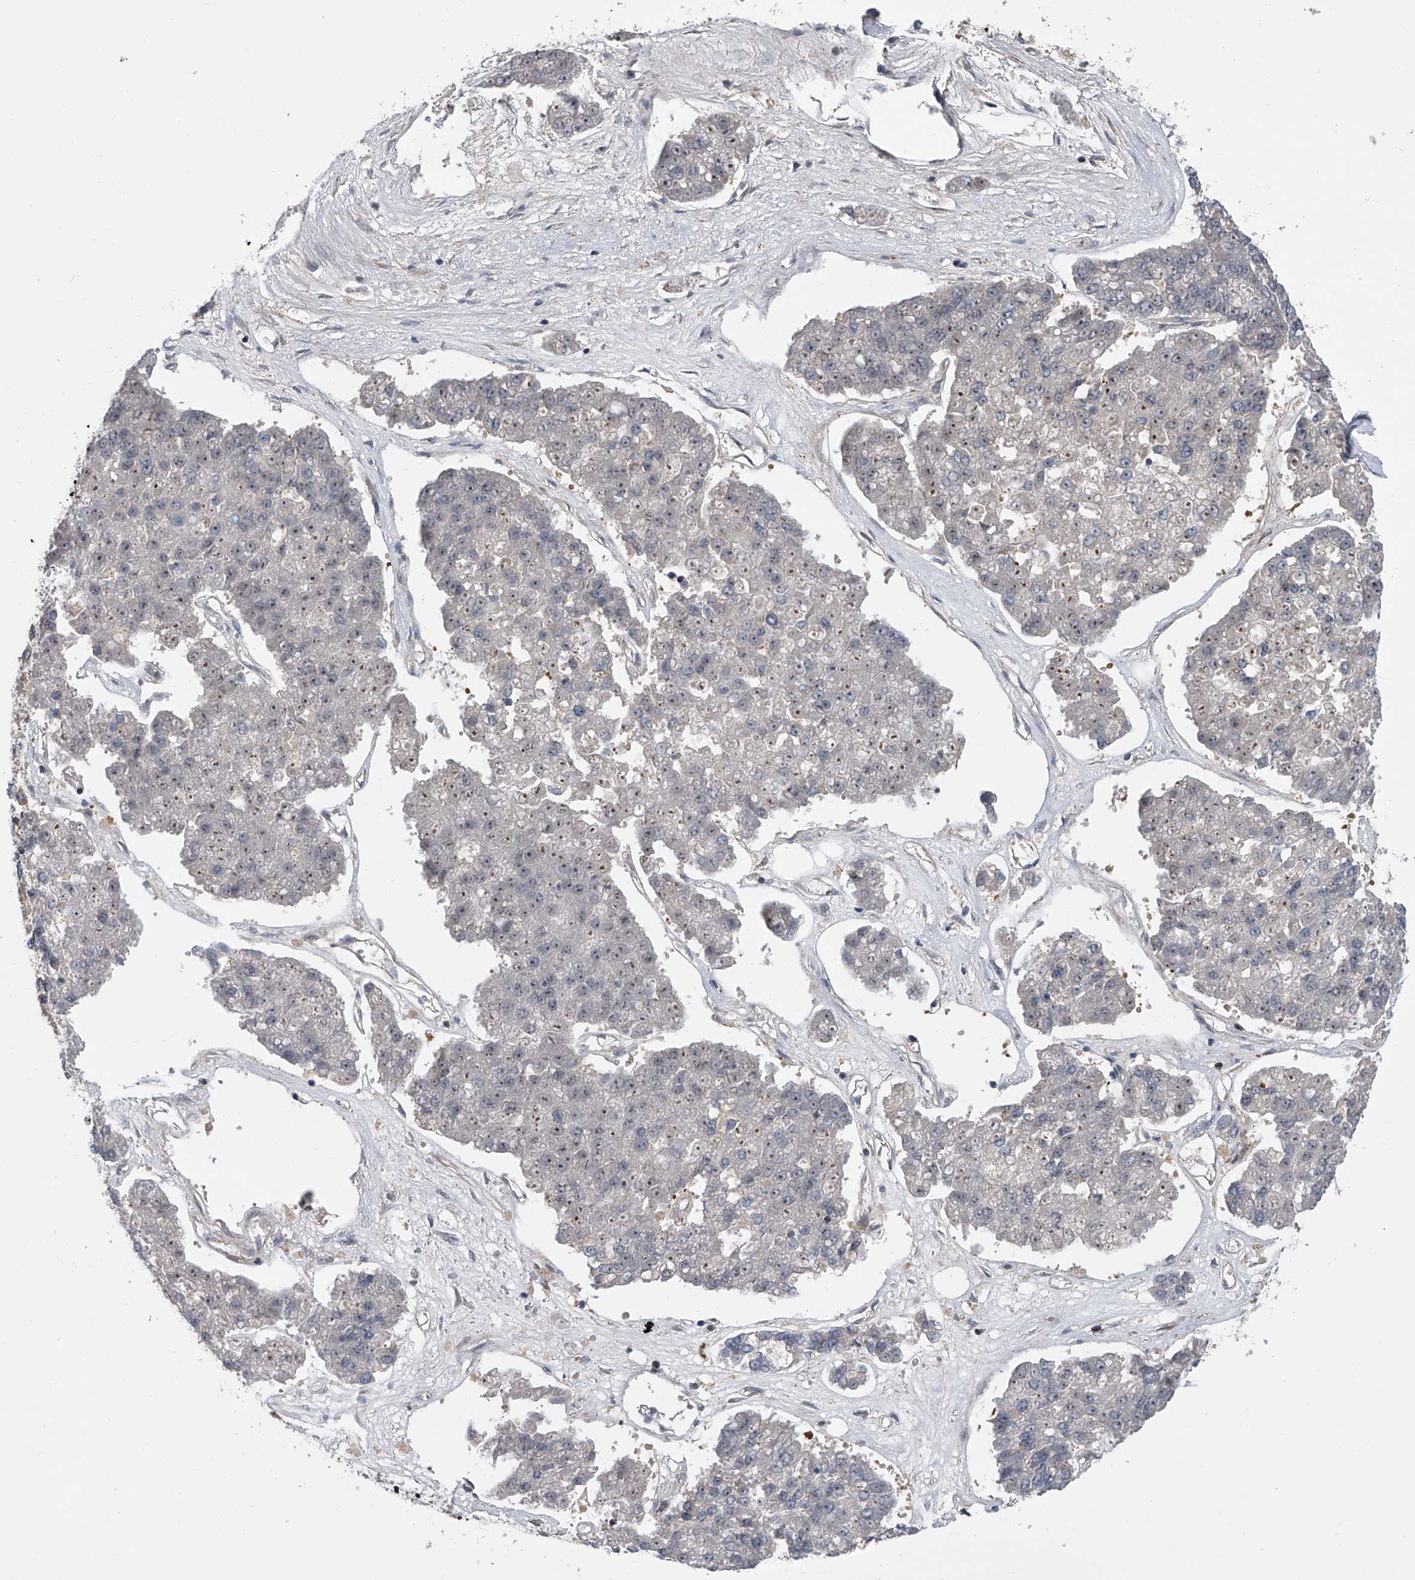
{"staining": {"intensity": "negative", "quantity": "none", "location": "none"}, "tissue": "pancreatic cancer", "cell_type": "Tumor cells", "image_type": "cancer", "snomed": [{"axis": "morphology", "description": "Adenocarcinoma, NOS"}, {"axis": "topography", "description": "Pancreas"}], "caption": "Immunohistochemistry of pancreatic cancer displays no expression in tumor cells.", "gene": "DLGAP2", "patient": {"sex": "male", "age": 50}}